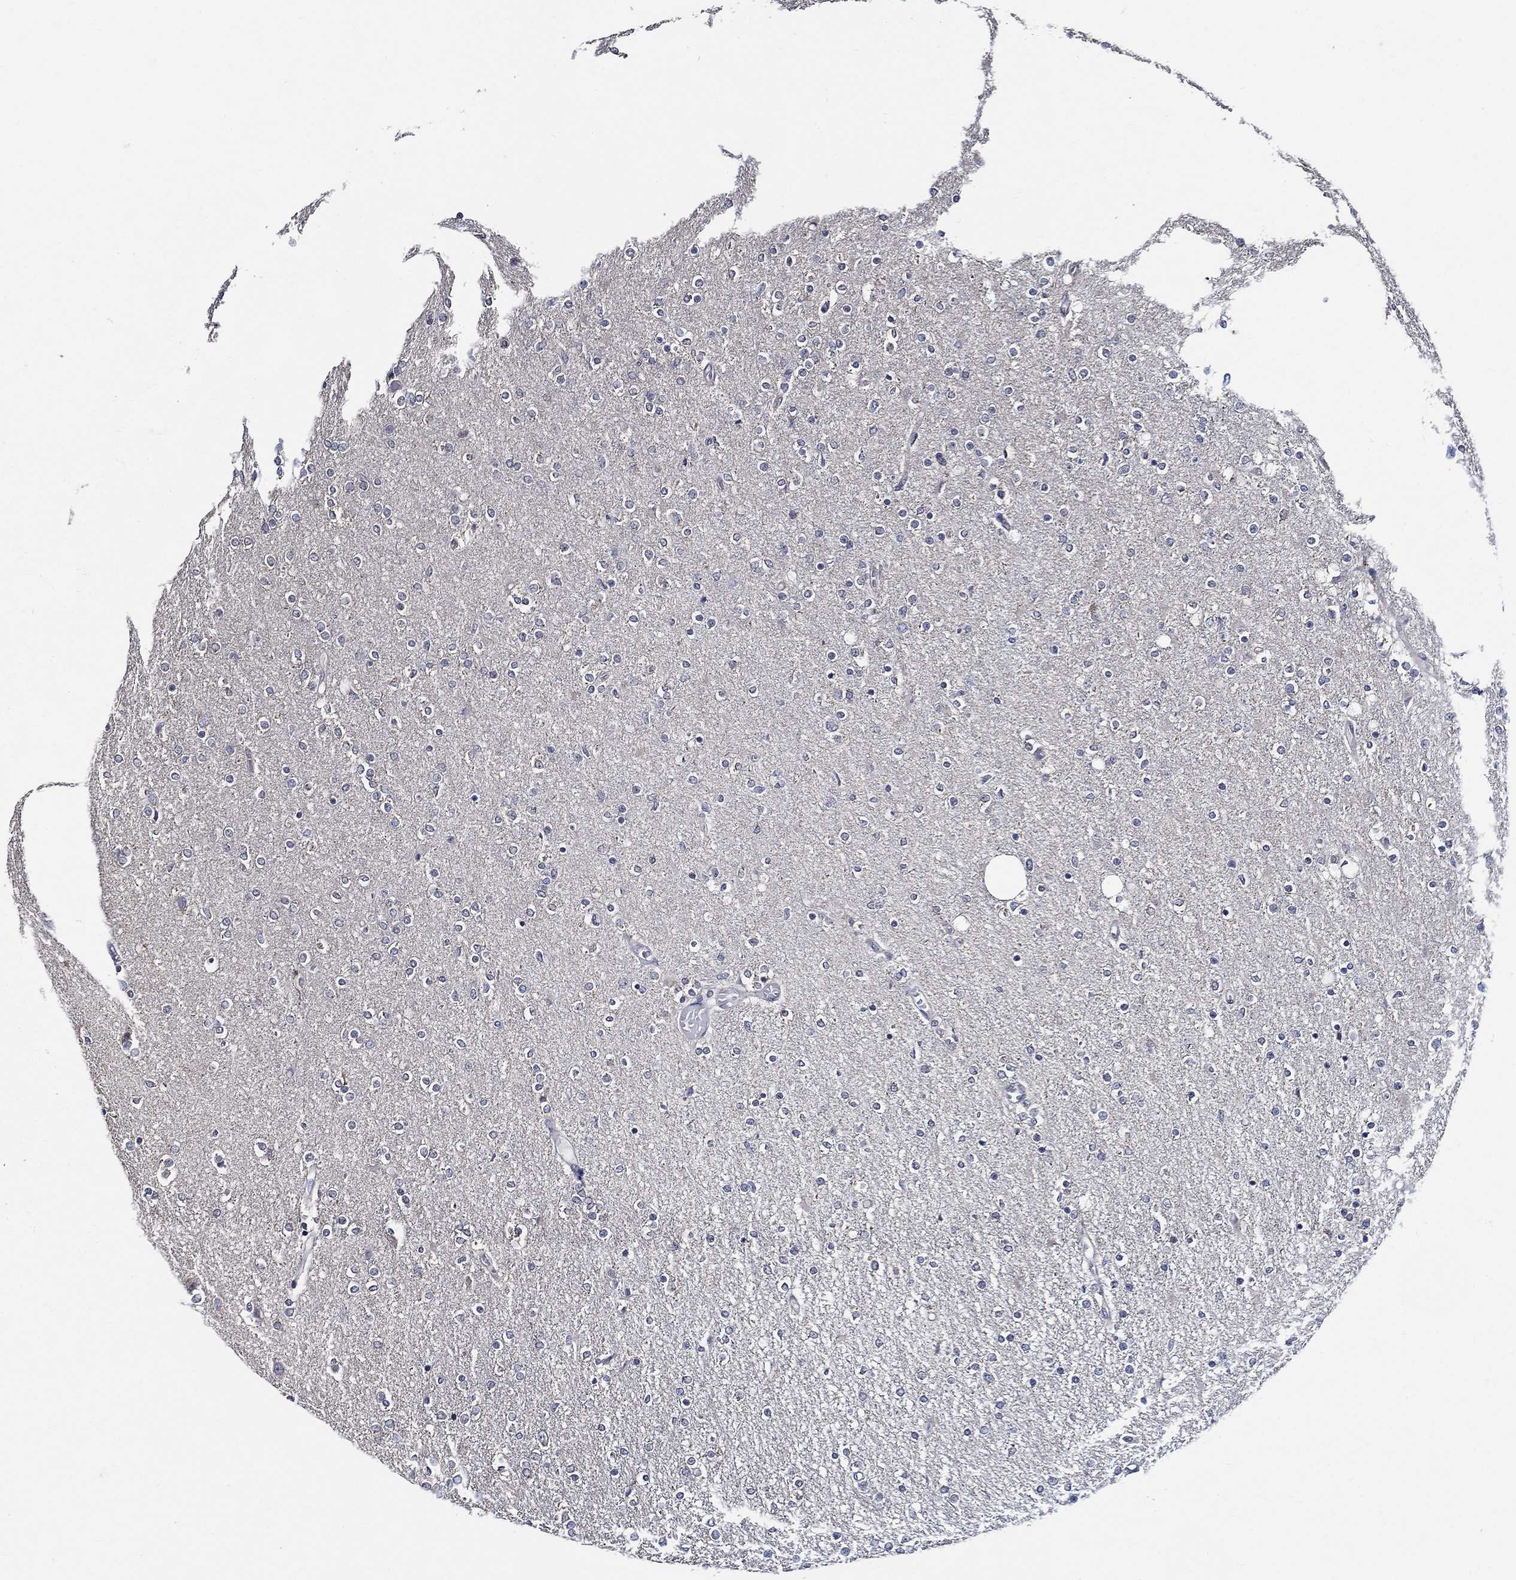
{"staining": {"intensity": "negative", "quantity": "none", "location": "none"}, "tissue": "glioma", "cell_type": "Tumor cells", "image_type": "cancer", "snomed": [{"axis": "morphology", "description": "Glioma, malignant, High grade"}, {"axis": "topography", "description": "Cerebral cortex"}], "caption": "Immunohistochemical staining of human glioma shows no significant positivity in tumor cells.", "gene": "WDR53", "patient": {"sex": "male", "age": 70}}